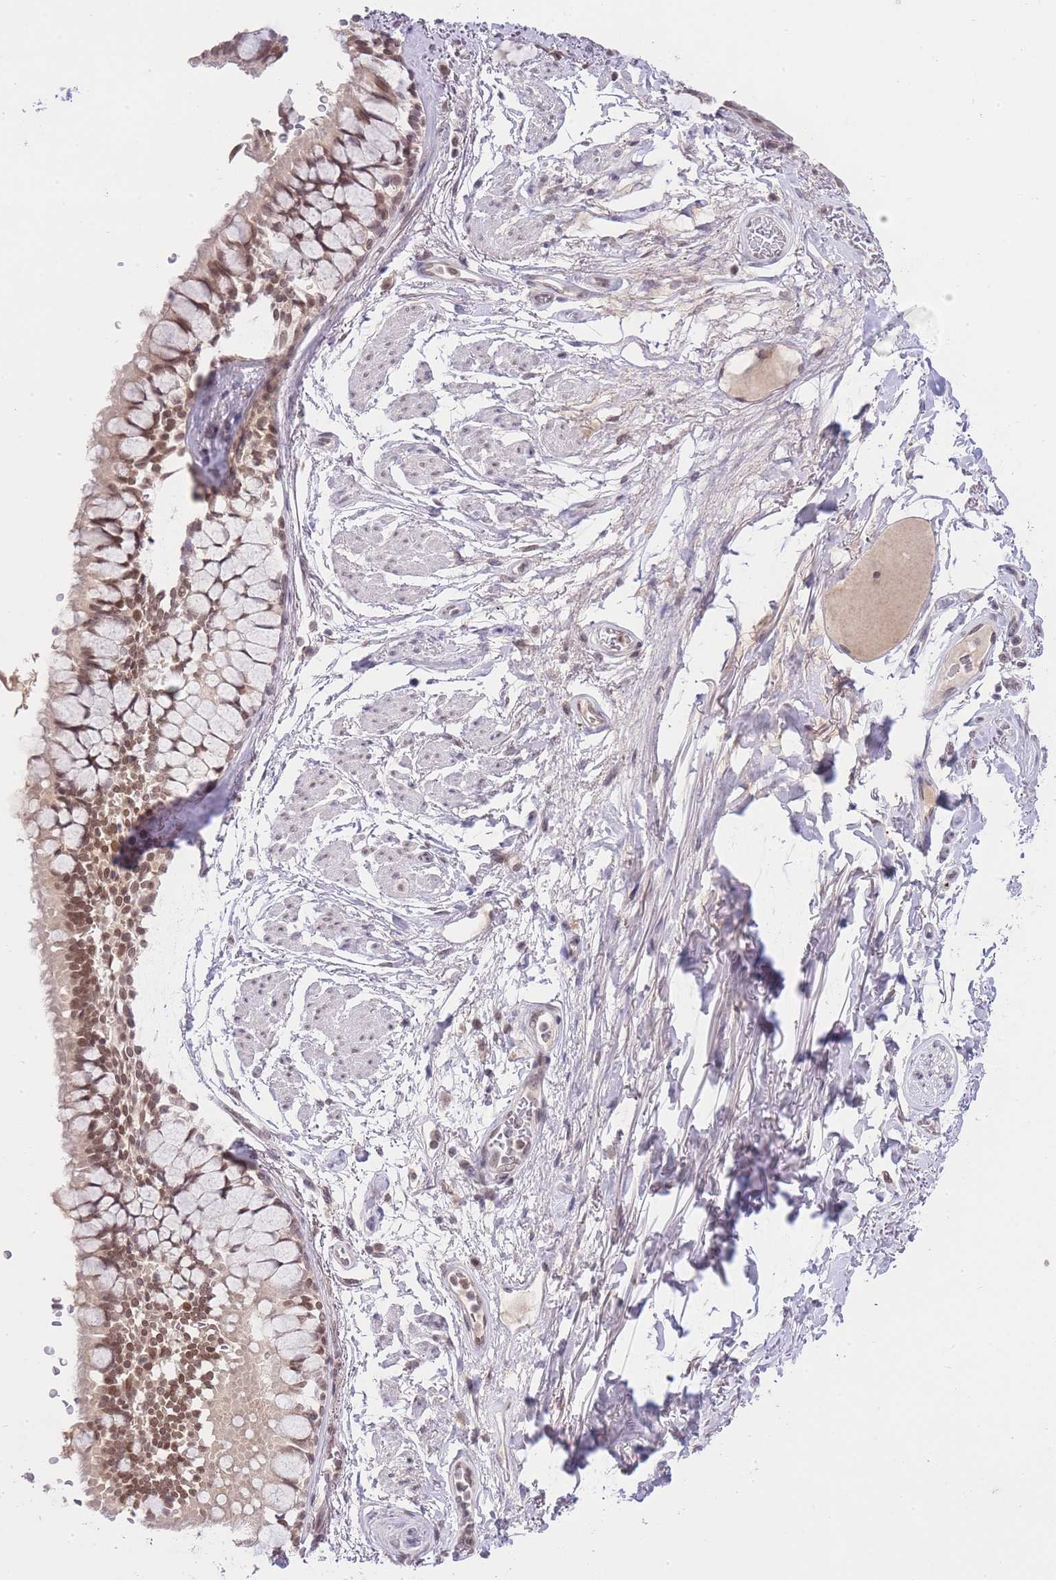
{"staining": {"intensity": "moderate", "quantity": ">75%", "location": "nuclear"}, "tissue": "bronchus", "cell_type": "Respiratory epithelial cells", "image_type": "normal", "snomed": [{"axis": "morphology", "description": "Normal tissue, NOS"}, {"axis": "topography", "description": "Bronchus"}], "caption": "Human bronchus stained with a protein marker shows moderate staining in respiratory epithelial cells.", "gene": "TMED3", "patient": {"sex": "male", "age": 70}}